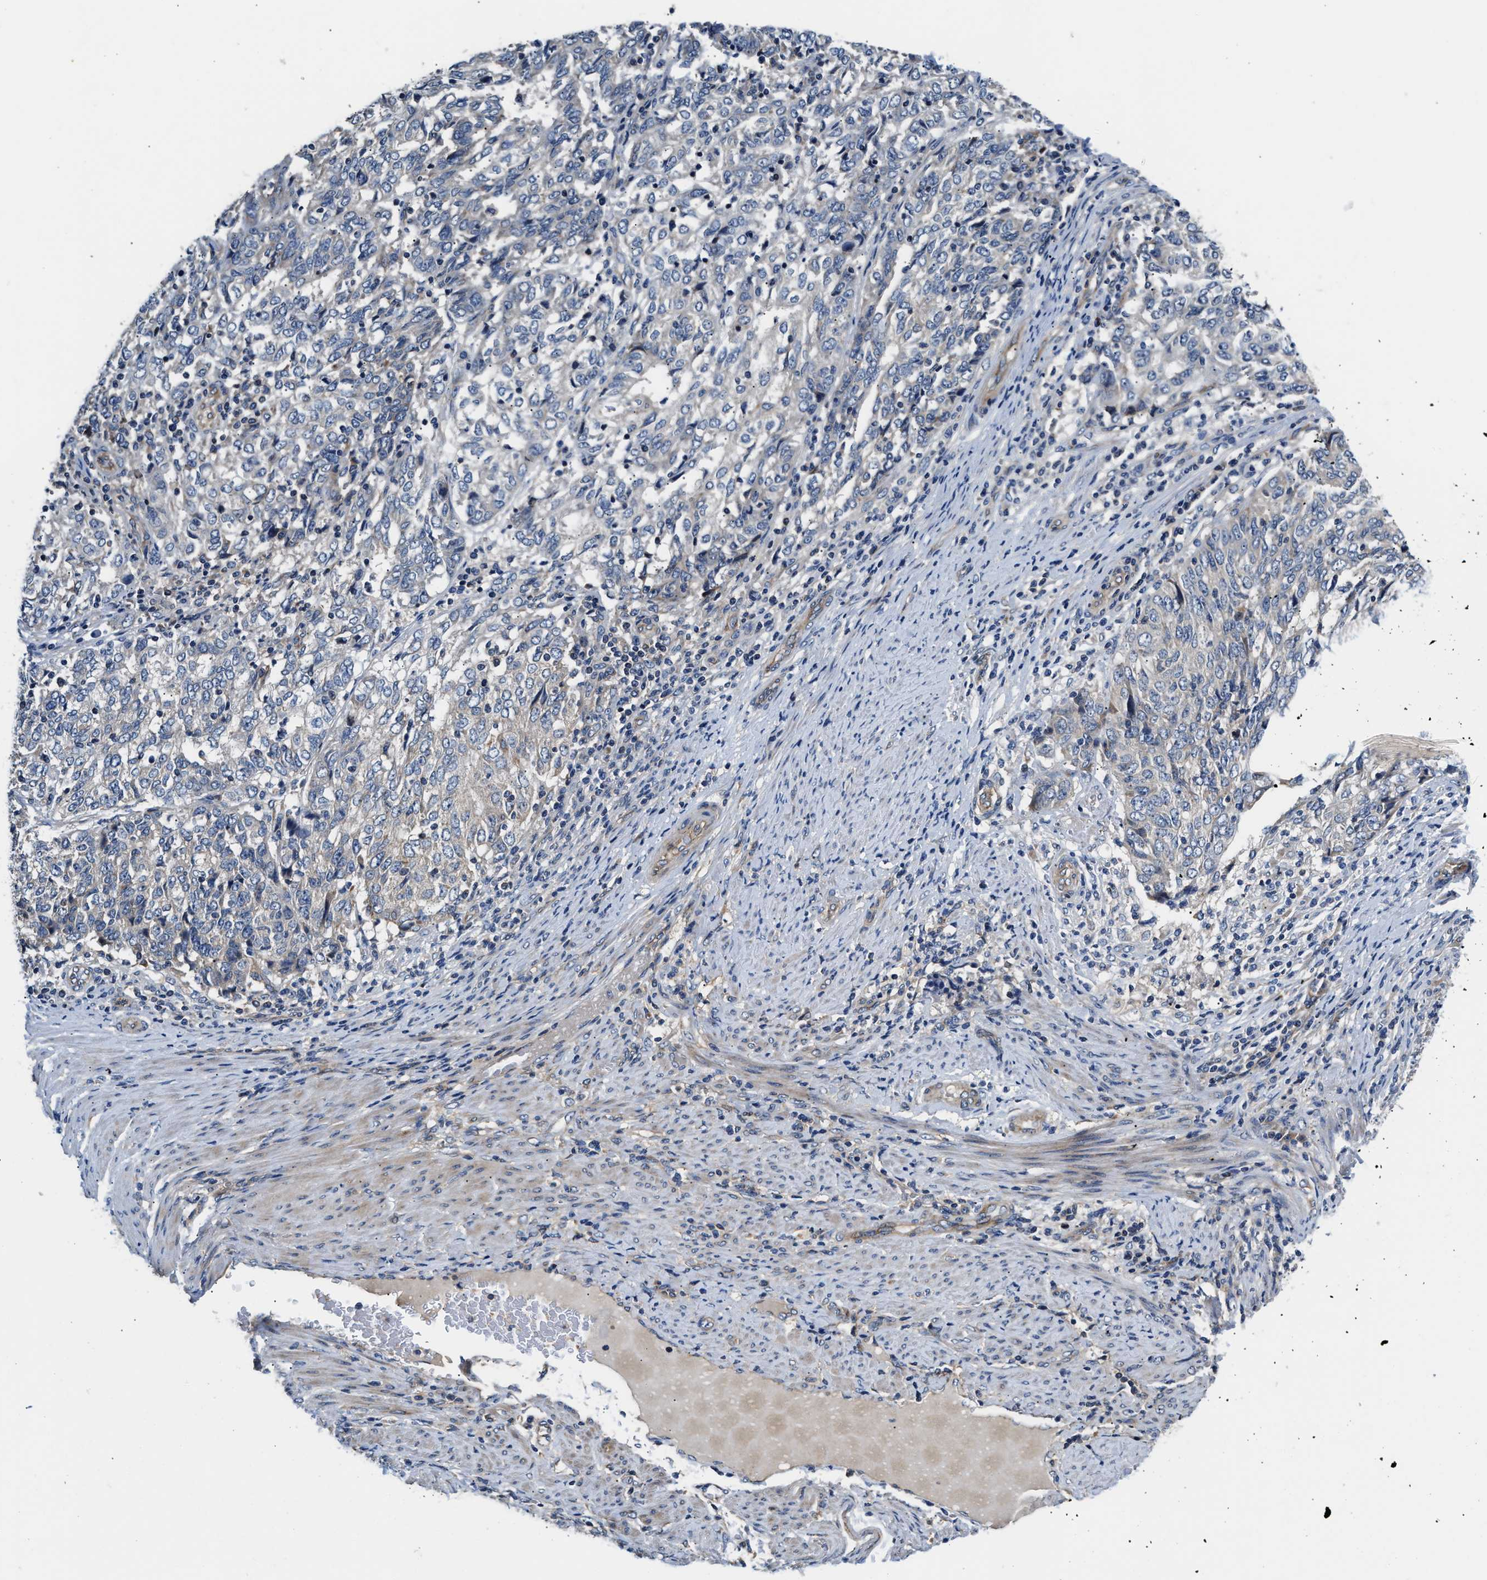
{"staining": {"intensity": "negative", "quantity": "none", "location": "none"}, "tissue": "endometrial cancer", "cell_type": "Tumor cells", "image_type": "cancer", "snomed": [{"axis": "morphology", "description": "Adenocarcinoma, NOS"}, {"axis": "topography", "description": "Endometrium"}], "caption": "The immunohistochemistry image has no significant positivity in tumor cells of endometrial cancer tissue.", "gene": "TEX2", "patient": {"sex": "female", "age": 80}}